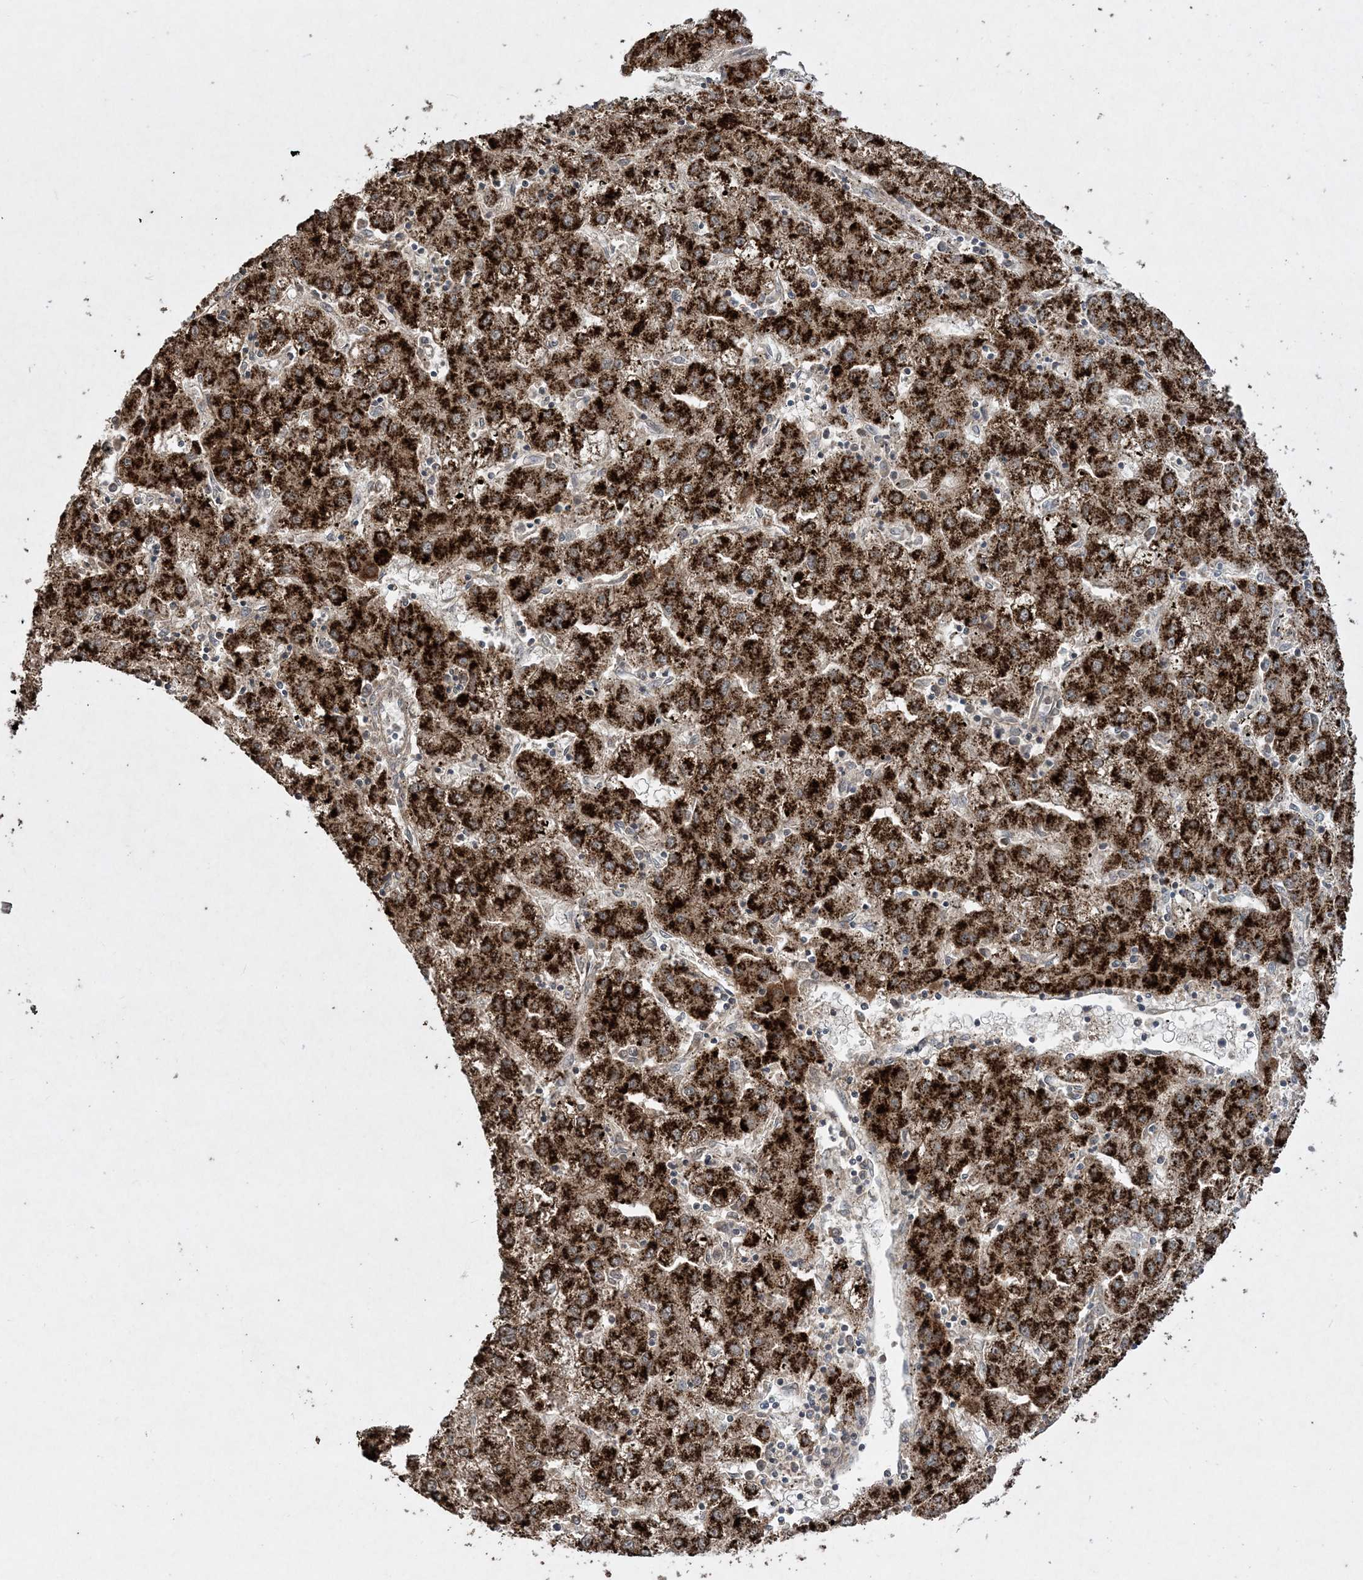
{"staining": {"intensity": "strong", "quantity": ">75%", "location": "cytoplasmic/membranous"}, "tissue": "liver cancer", "cell_type": "Tumor cells", "image_type": "cancer", "snomed": [{"axis": "morphology", "description": "Carcinoma, Hepatocellular, NOS"}, {"axis": "topography", "description": "Liver"}], "caption": "Tumor cells display strong cytoplasmic/membranous positivity in about >75% of cells in hepatocellular carcinoma (liver).", "gene": "EHHADH", "patient": {"sex": "male", "age": 72}}